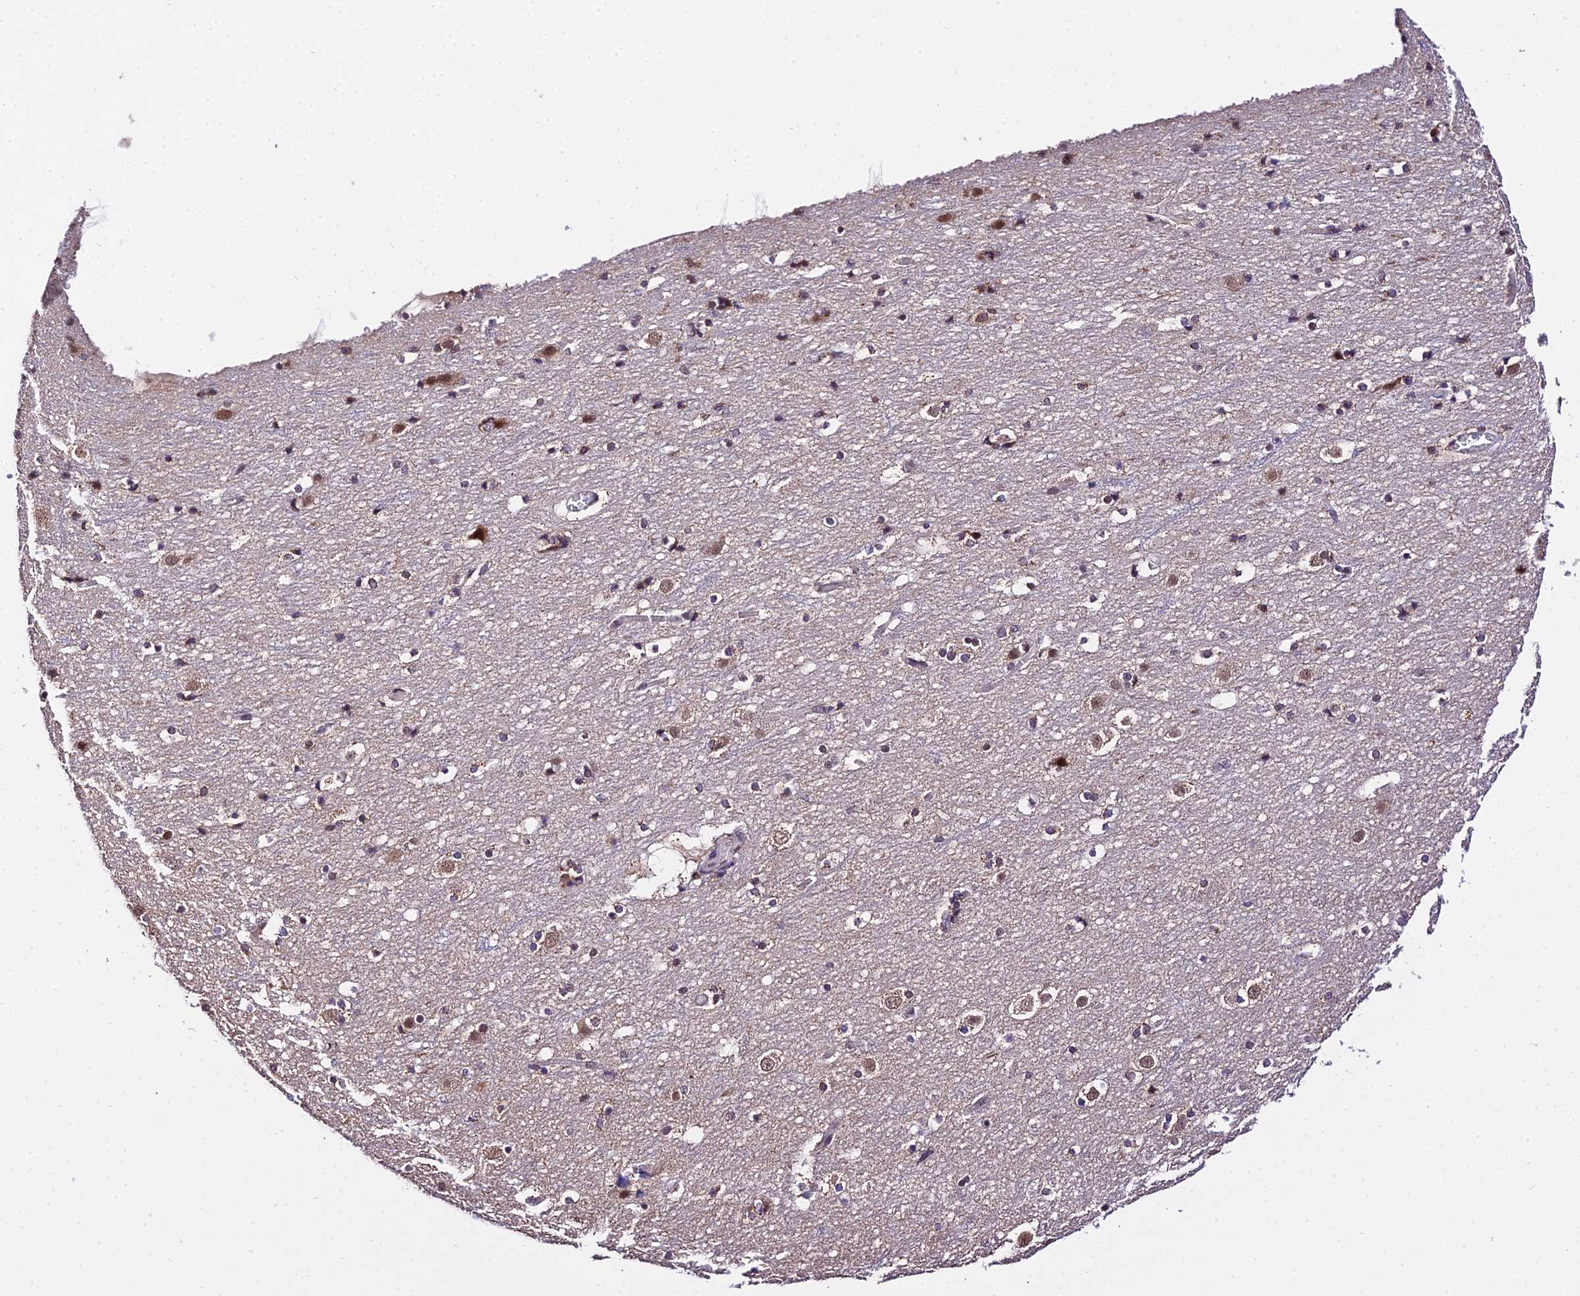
{"staining": {"intensity": "negative", "quantity": "none", "location": "none"}, "tissue": "cerebral cortex", "cell_type": "Endothelial cells", "image_type": "normal", "snomed": [{"axis": "morphology", "description": "Normal tissue, NOS"}, {"axis": "topography", "description": "Cerebral cortex"}], "caption": "High magnification brightfield microscopy of benign cerebral cortex stained with DAB (3,3'-diaminobenzidine) (brown) and counterstained with hematoxylin (blue): endothelial cells show no significant positivity.", "gene": "POLR2I", "patient": {"sex": "male", "age": 45}}